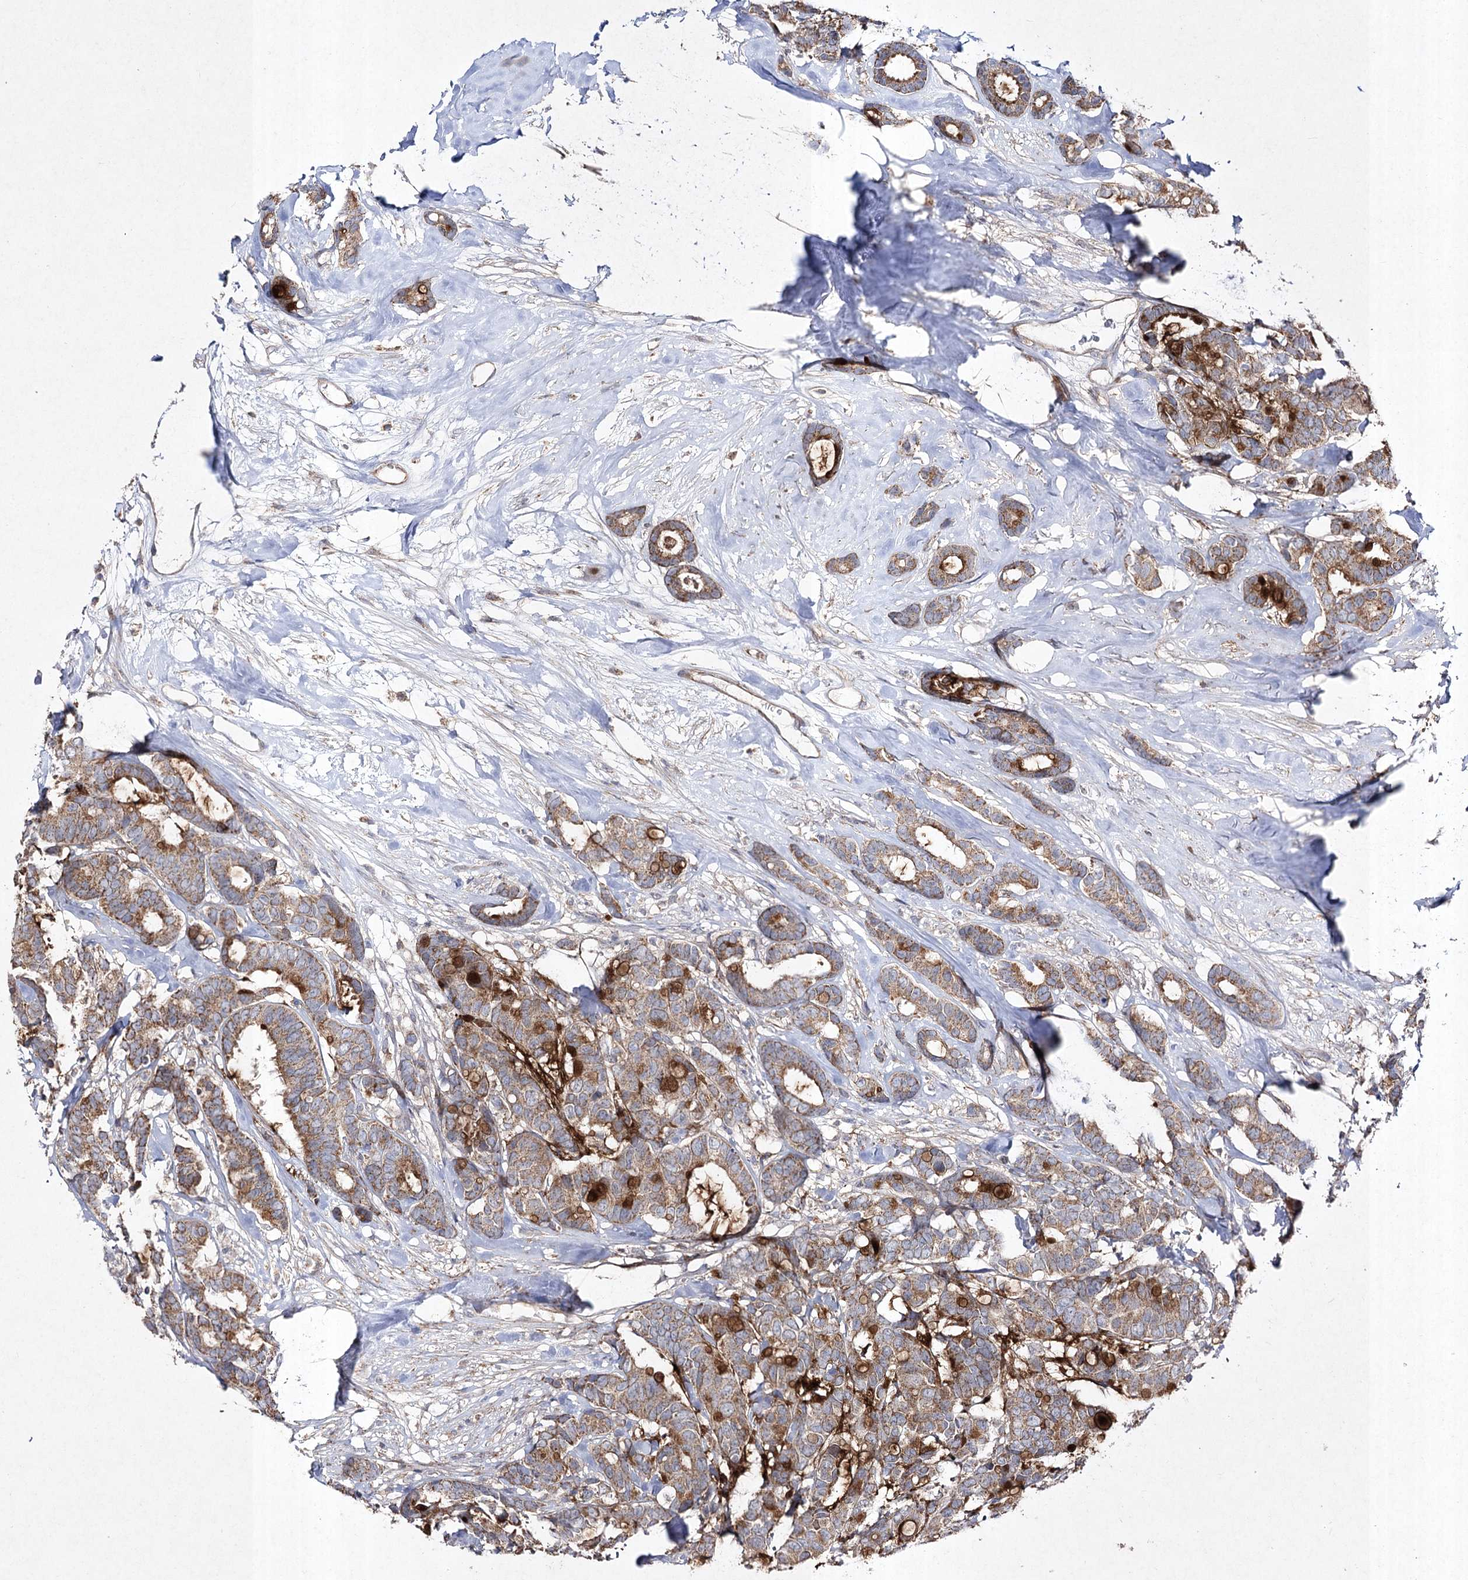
{"staining": {"intensity": "strong", "quantity": "25%-75%", "location": "cytoplasmic/membranous"}, "tissue": "breast cancer", "cell_type": "Tumor cells", "image_type": "cancer", "snomed": [{"axis": "morphology", "description": "Duct carcinoma"}, {"axis": "topography", "description": "Breast"}], "caption": "Protein analysis of invasive ductal carcinoma (breast) tissue reveals strong cytoplasmic/membranous expression in approximately 25%-75% of tumor cells. (Stains: DAB (3,3'-diaminobenzidine) in brown, nuclei in blue, Microscopy: brightfield microscopy at high magnification).", "gene": "FANCL", "patient": {"sex": "female", "age": 87}}